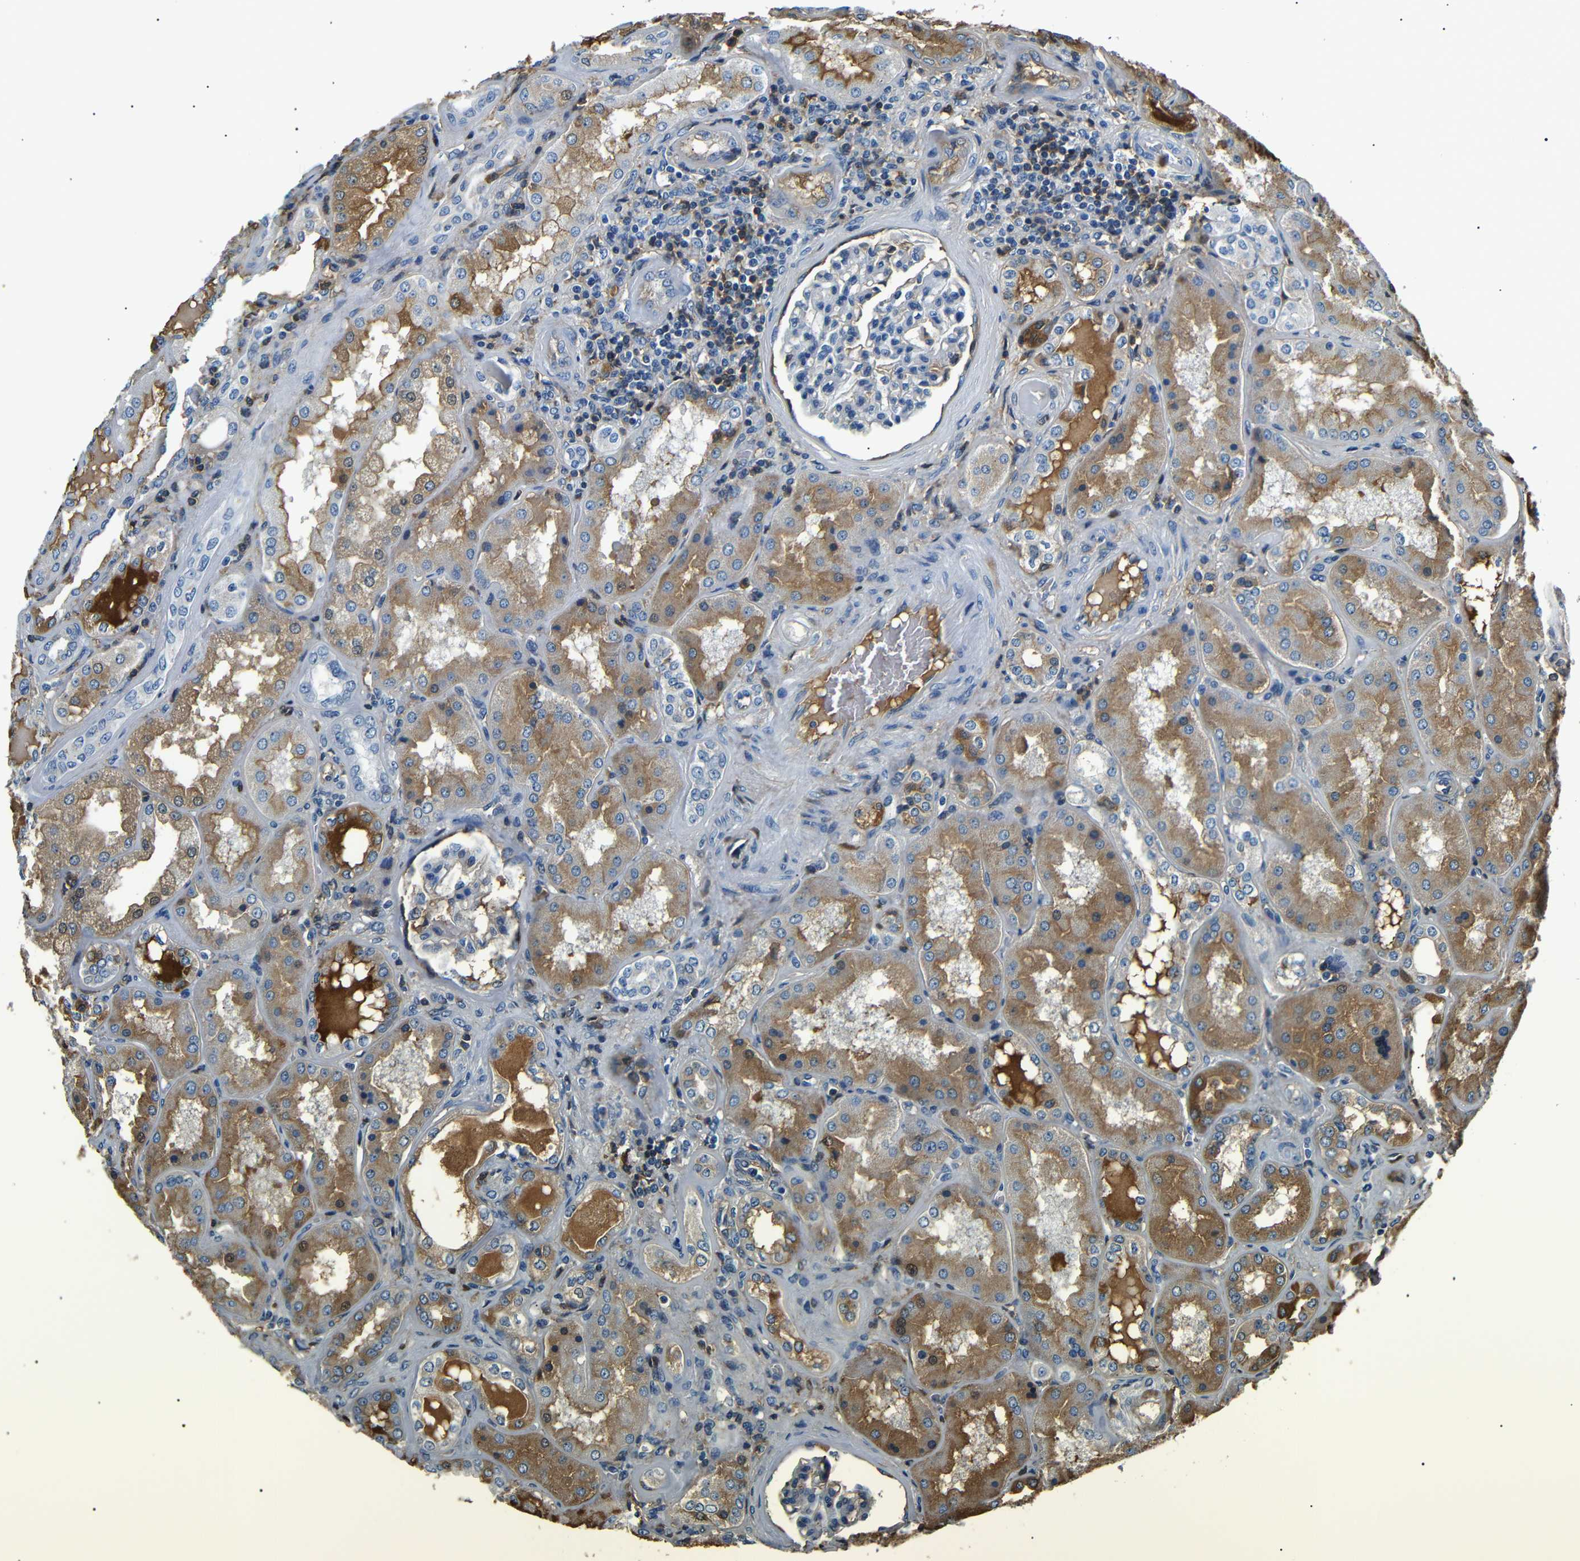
{"staining": {"intensity": "moderate", "quantity": "25%-75%", "location": "cytoplasmic/membranous"}, "tissue": "kidney", "cell_type": "Cells in glomeruli", "image_type": "normal", "snomed": [{"axis": "morphology", "description": "Normal tissue, NOS"}, {"axis": "topography", "description": "Kidney"}], "caption": "Cells in glomeruli exhibit medium levels of moderate cytoplasmic/membranous expression in about 25%-75% of cells in benign kidney.", "gene": "LHCGR", "patient": {"sex": "female", "age": 56}}